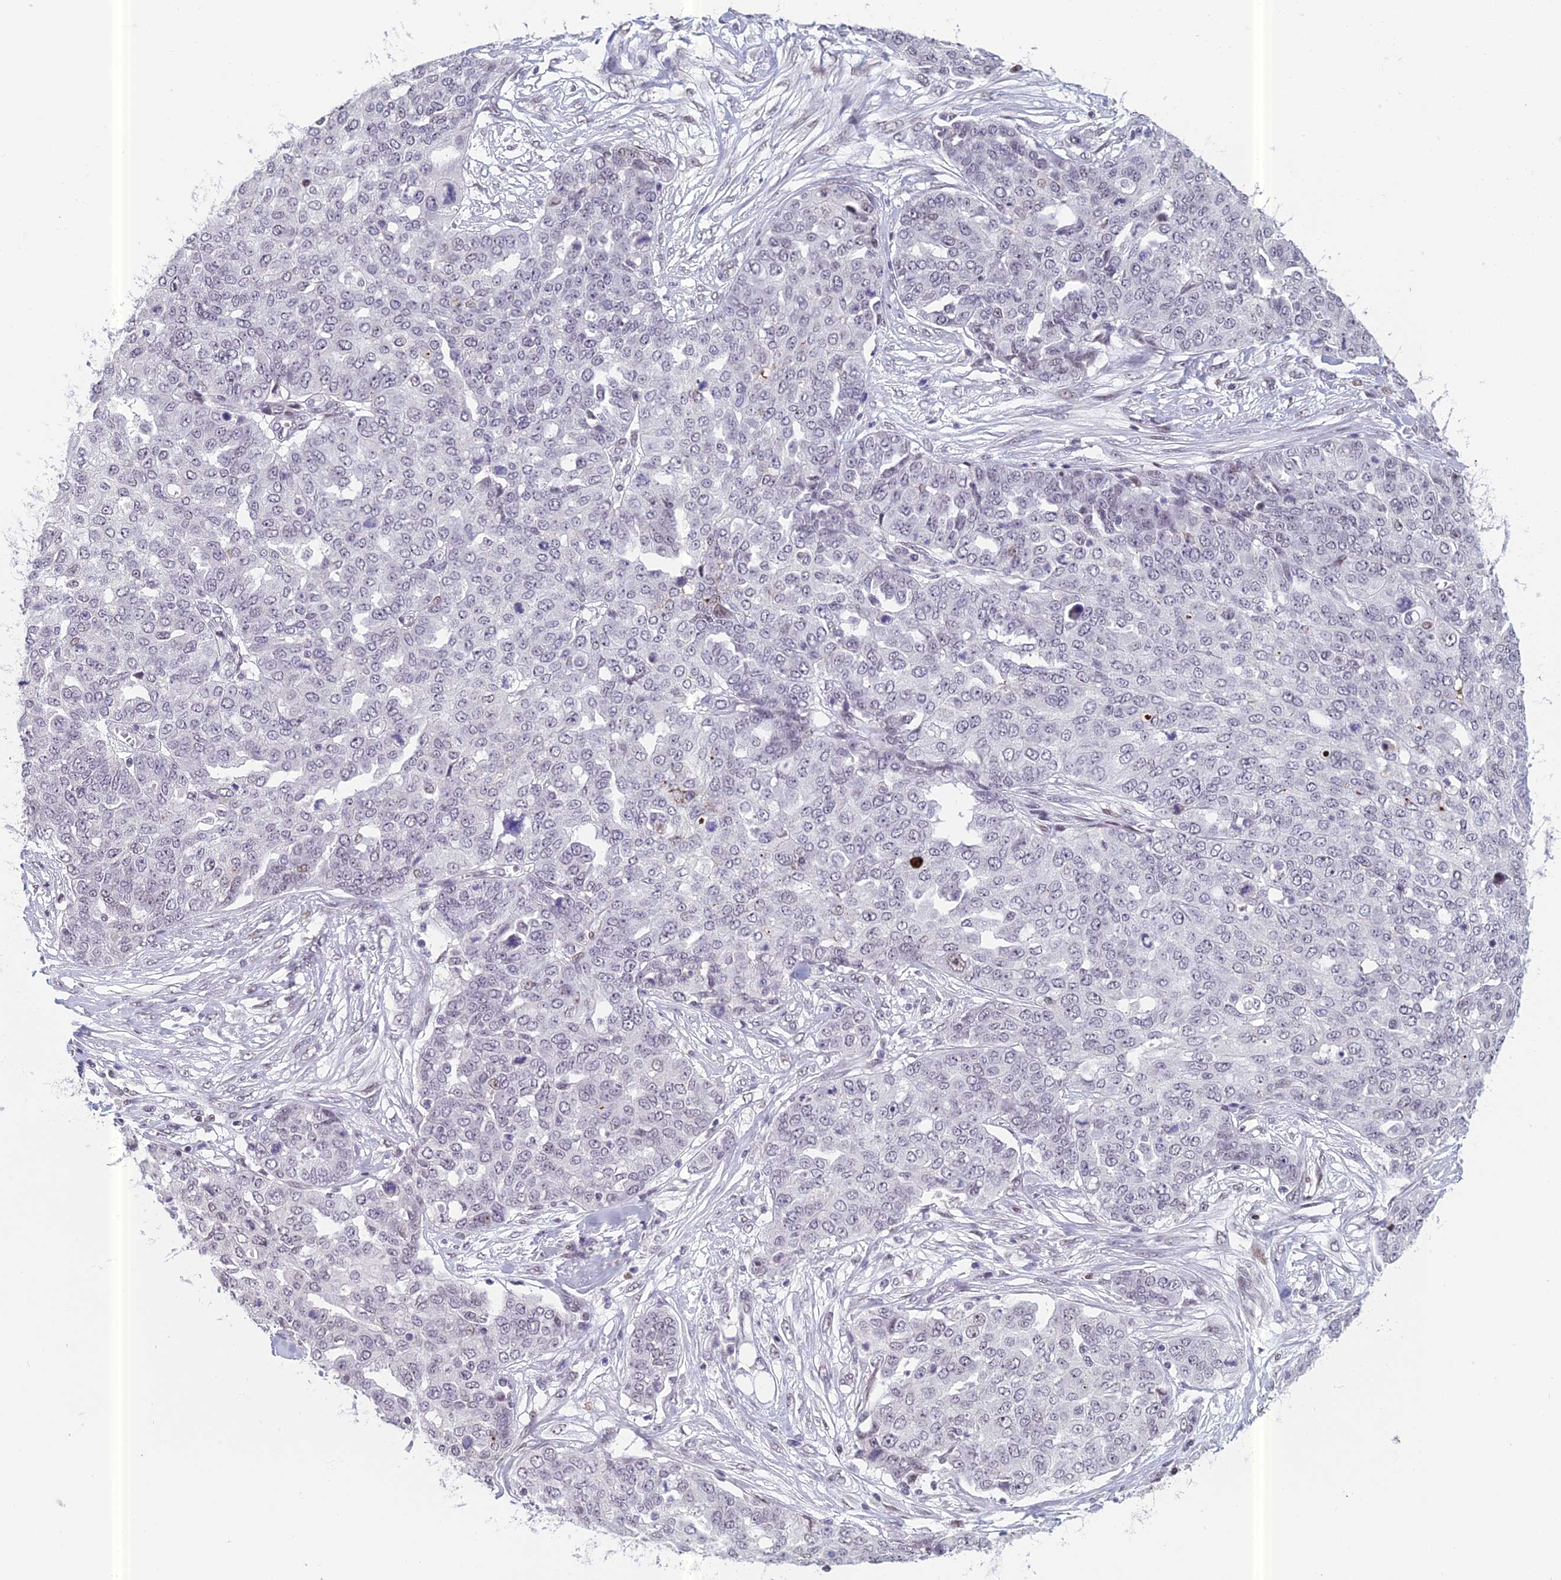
{"staining": {"intensity": "negative", "quantity": "none", "location": "none"}, "tissue": "ovarian cancer", "cell_type": "Tumor cells", "image_type": "cancer", "snomed": [{"axis": "morphology", "description": "Cystadenocarcinoma, serous, NOS"}, {"axis": "topography", "description": "Soft tissue"}, {"axis": "topography", "description": "Ovary"}], "caption": "Ovarian serous cystadenocarcinoma was stained to show a protein in brown. There is no significant expression in tumor cells. (Stains: DAB immunohistochemistry (IHC) with hematoxylin counter stain, Microscopy: brightfield microscopy at high magnification).", "gene": "RGS17", "patient": {"sex": "female", "age": 57}}